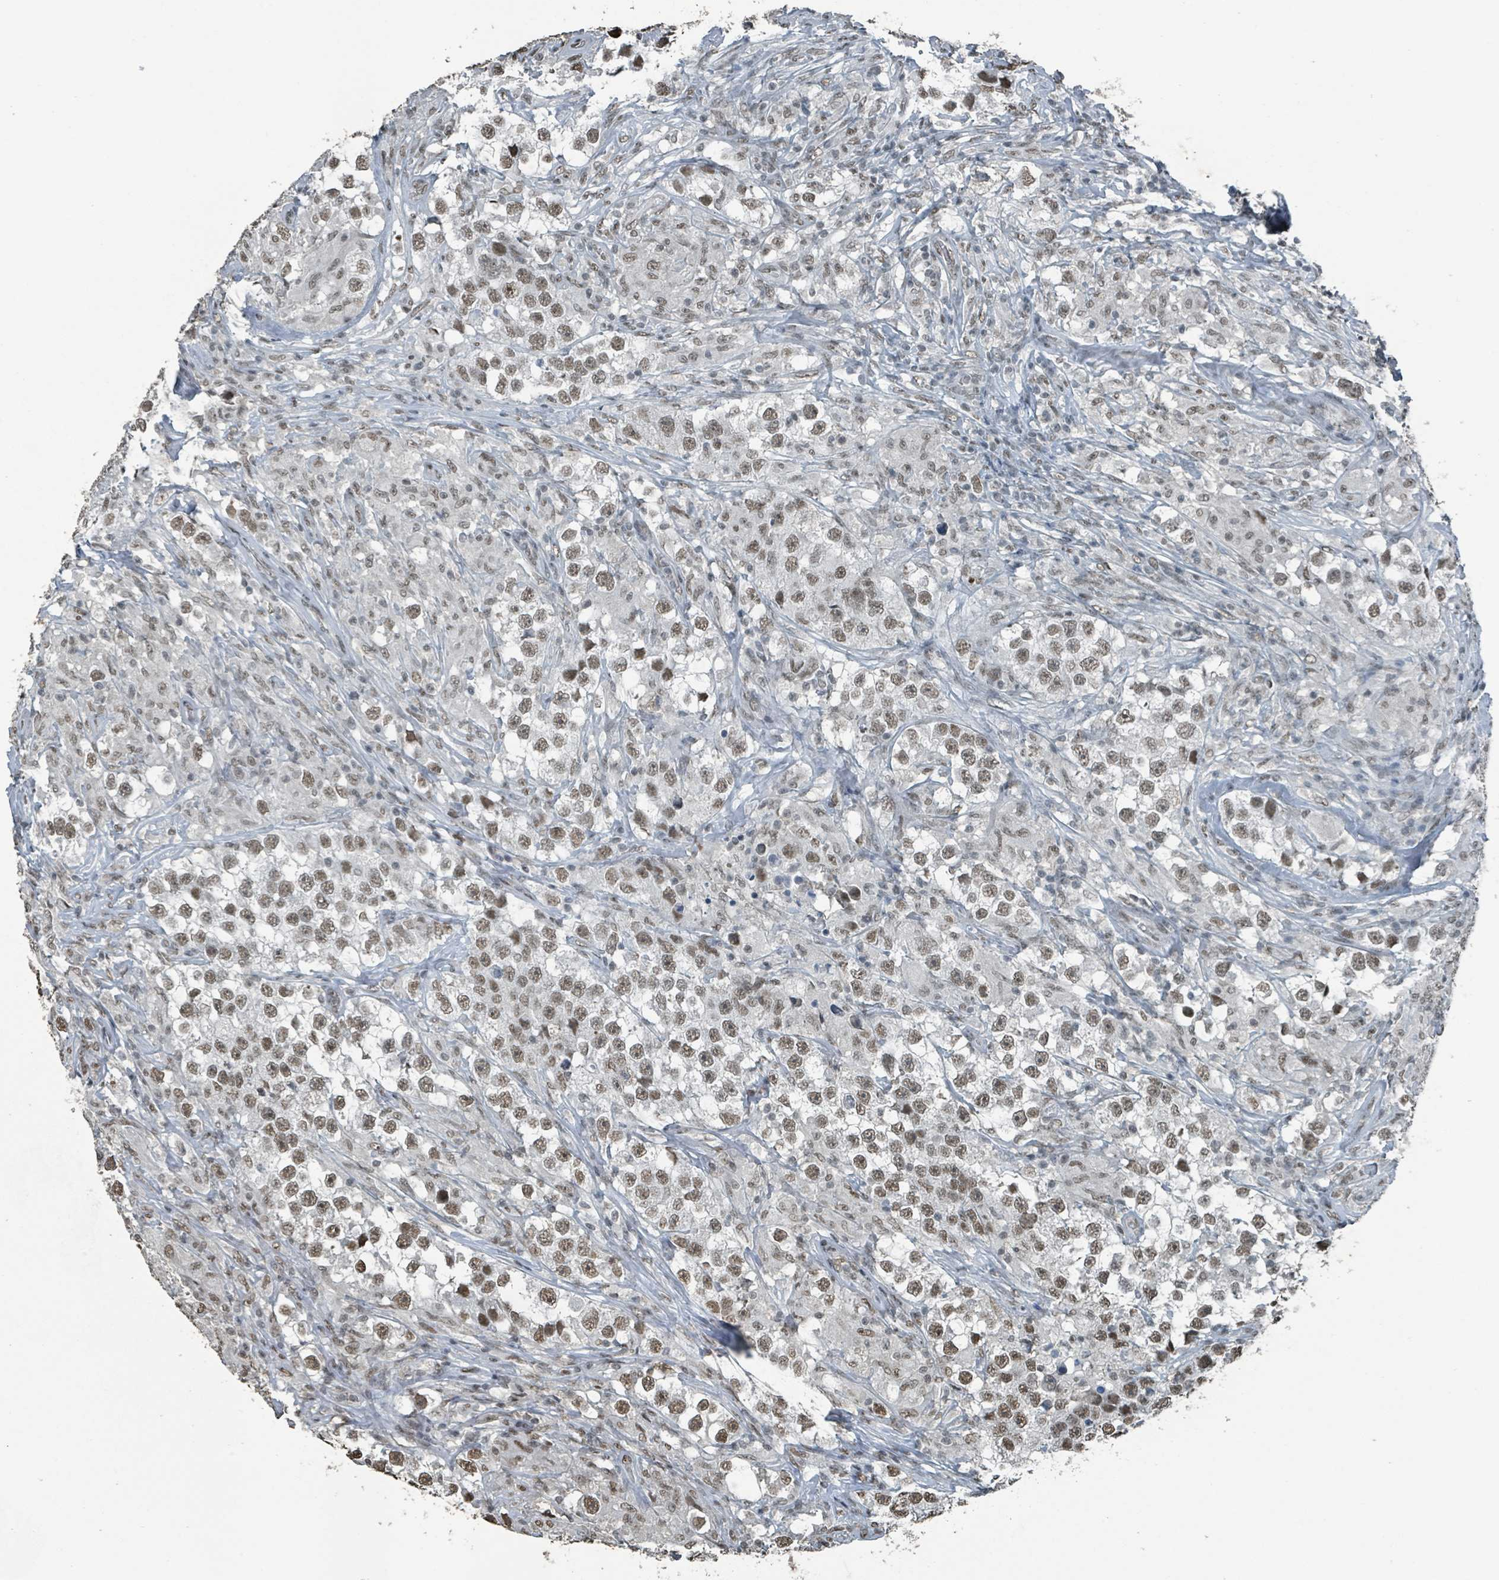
{"staining": {"intensity": "moderate", "quantity": ">75%", "location": "nuclear"}, "tissue": "testis cancer", "cell_type": "Tumor cells", "image_type": "cancer", "snomed": [{"axis": "morphology", "description": "Seminoma, NOS"}, {"axis": "topography", "description": "Testis"}], "caption": "Immunohistochemical staining of human testis cancer shows moderate nuclear protein staining in about >75% of tumor cells.", "gene": "PHIP", "patient": {"sex": "male", "age": 46}}